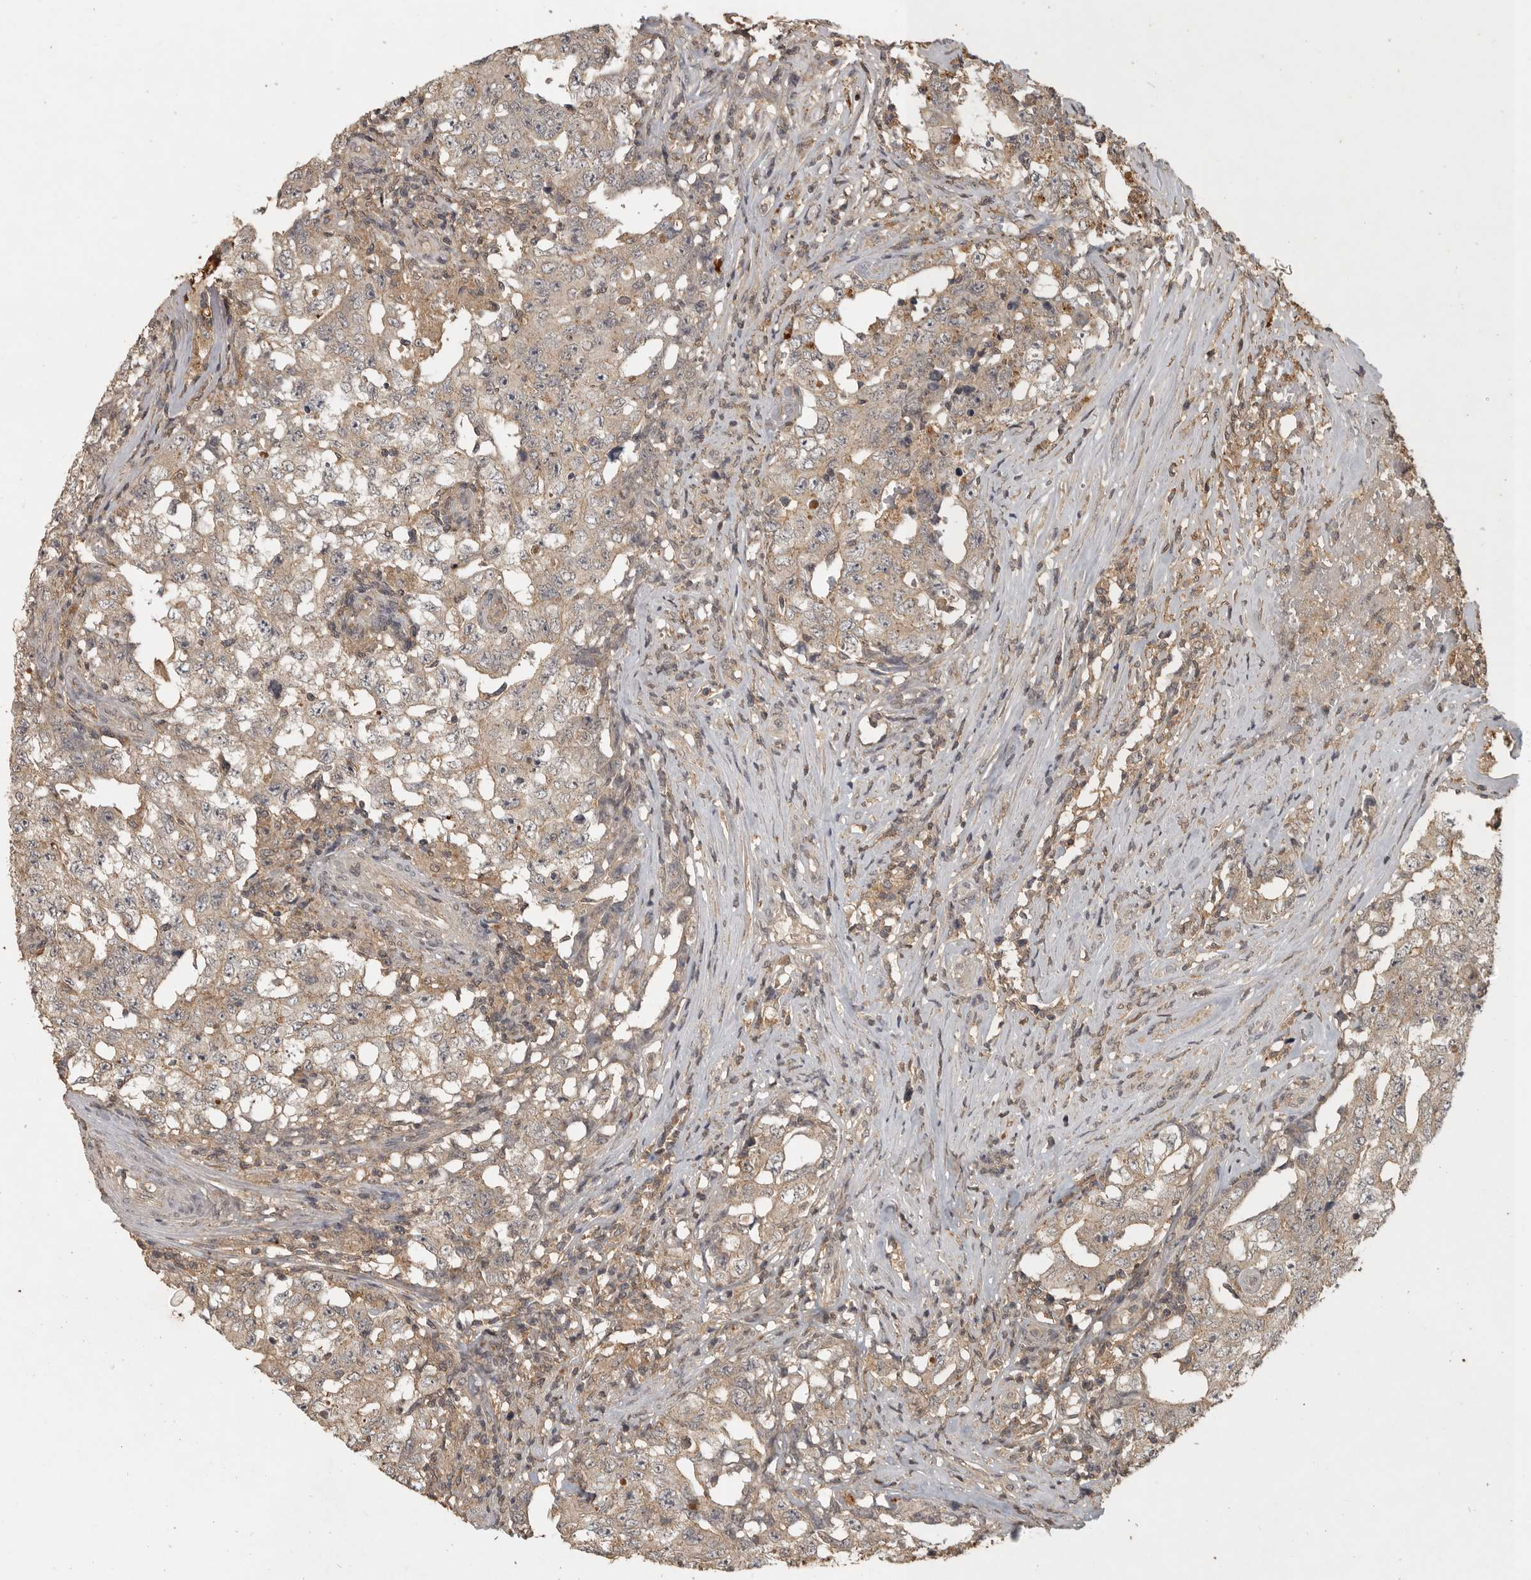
{"staining": {"intensity": "weak", "quantity": "25%-75%", "location": "cytoplasmic/membranous"}, "tissue": "testis cancer", "cell_type": "Tumor cells", "image_type": "cancer", "snomed": [{"axis": "morphology", "description": "Carcinoma, Embryonal, NOS"}, {"axis": "topography", "description": "Testis"}], "caption": "Tumor cells exhibit weak cytoplasmic/membranous expression in about 25%-75% of cells in testis embryonal carcinoma.", "gene": "ADAMTS4", "patient": {"sex": "male", "age": 26}}